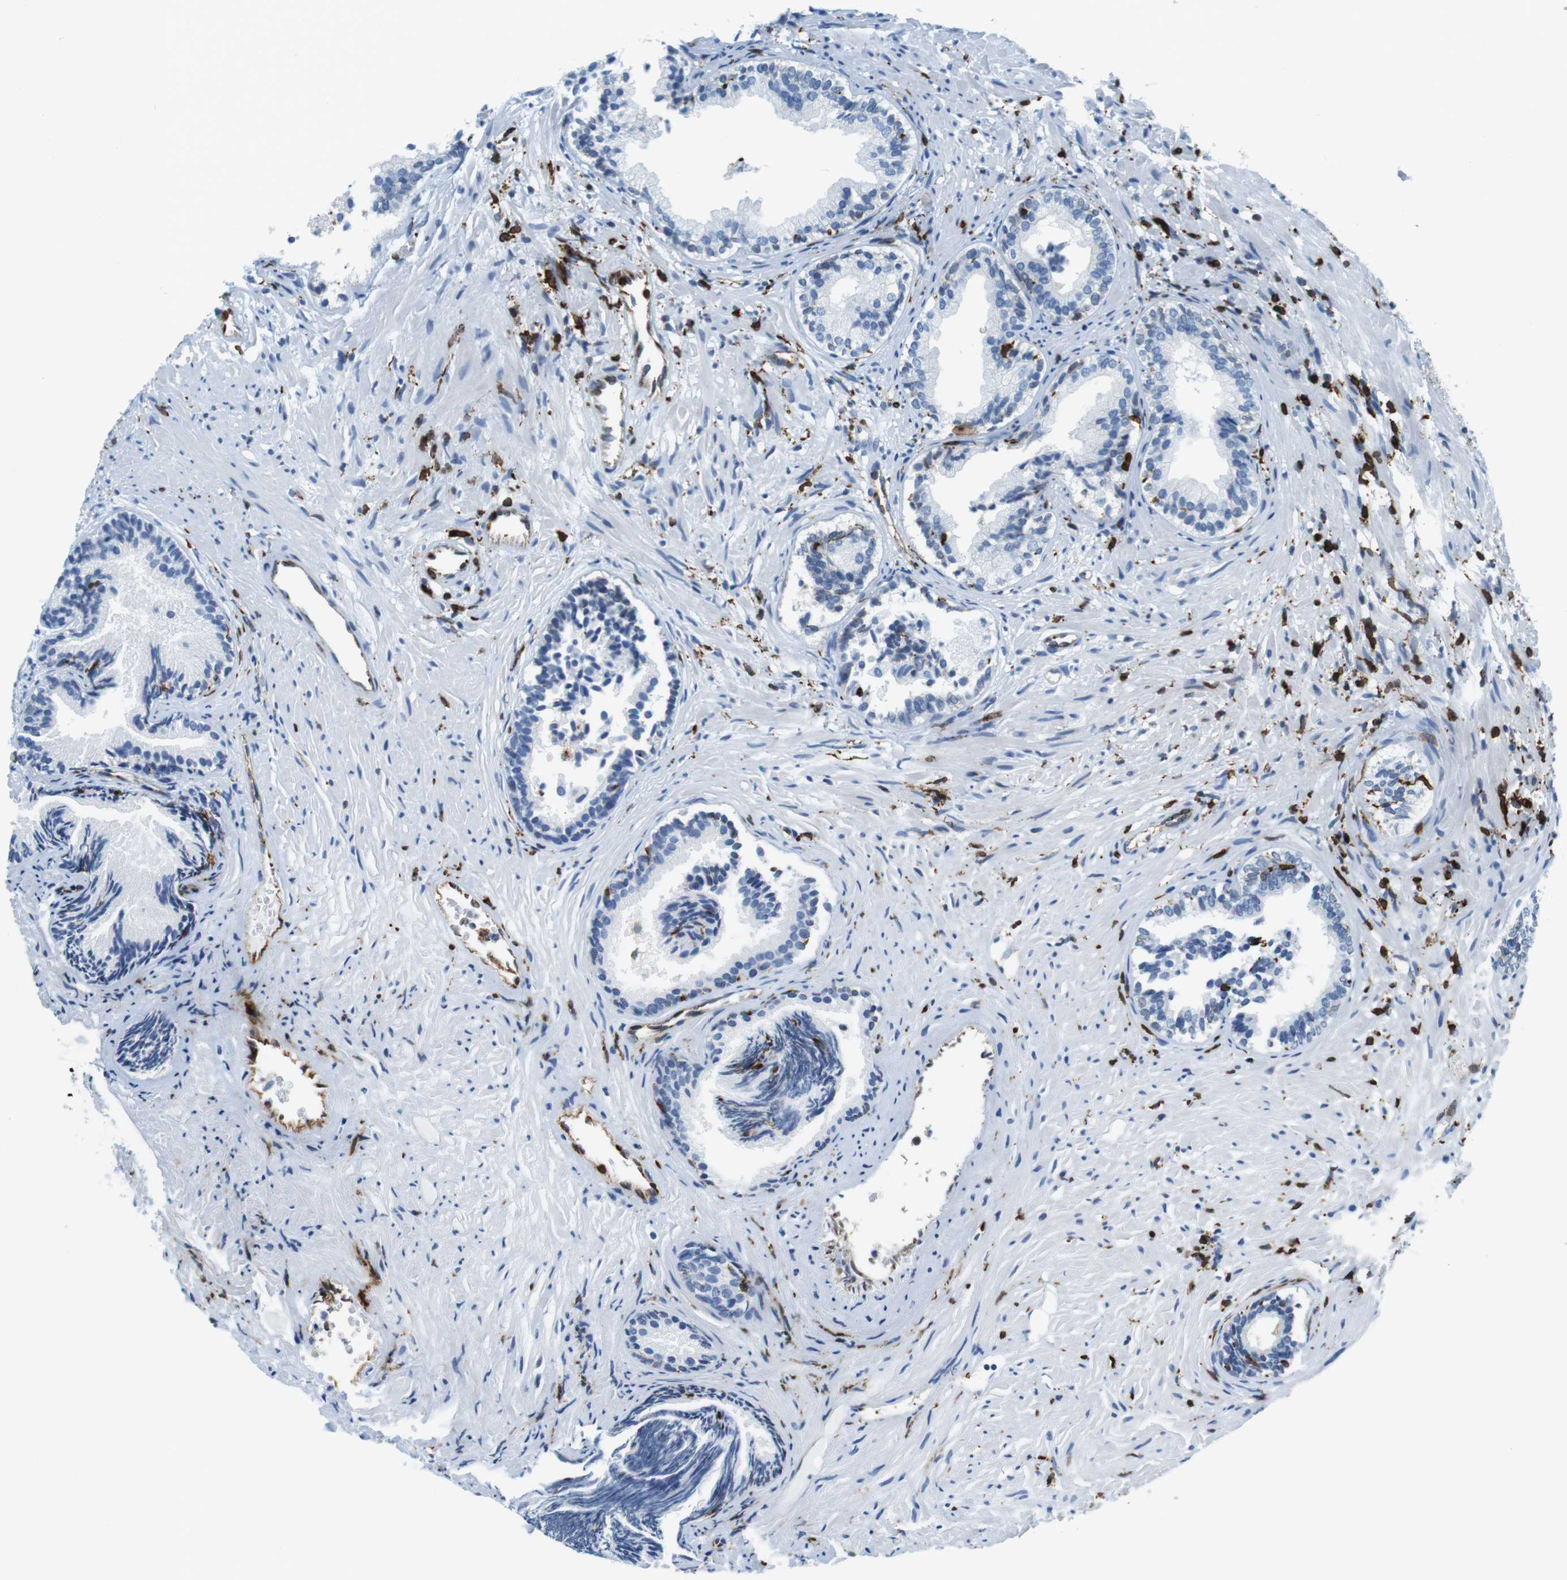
{"staining": {"intensity": "moderate", "quantity": "<25%", "location": "cytoplasmic/membranous"}, "tissue": "prostate", "cell_type": "Glandular cells", "image_type": "normal", "snomed": [{"axis": "morphology", "description": "Normal tissue, NOS"}, {"axis": "topography", "description": "Prostate"}], "caption": "Prostate stained with a brown dye demonstrates moderate cytoplasmic/membranous positive staining in approximately <25% of glandular cells.", "gene": "CIITA", "patient": {"sex": "male", "age": 76}}